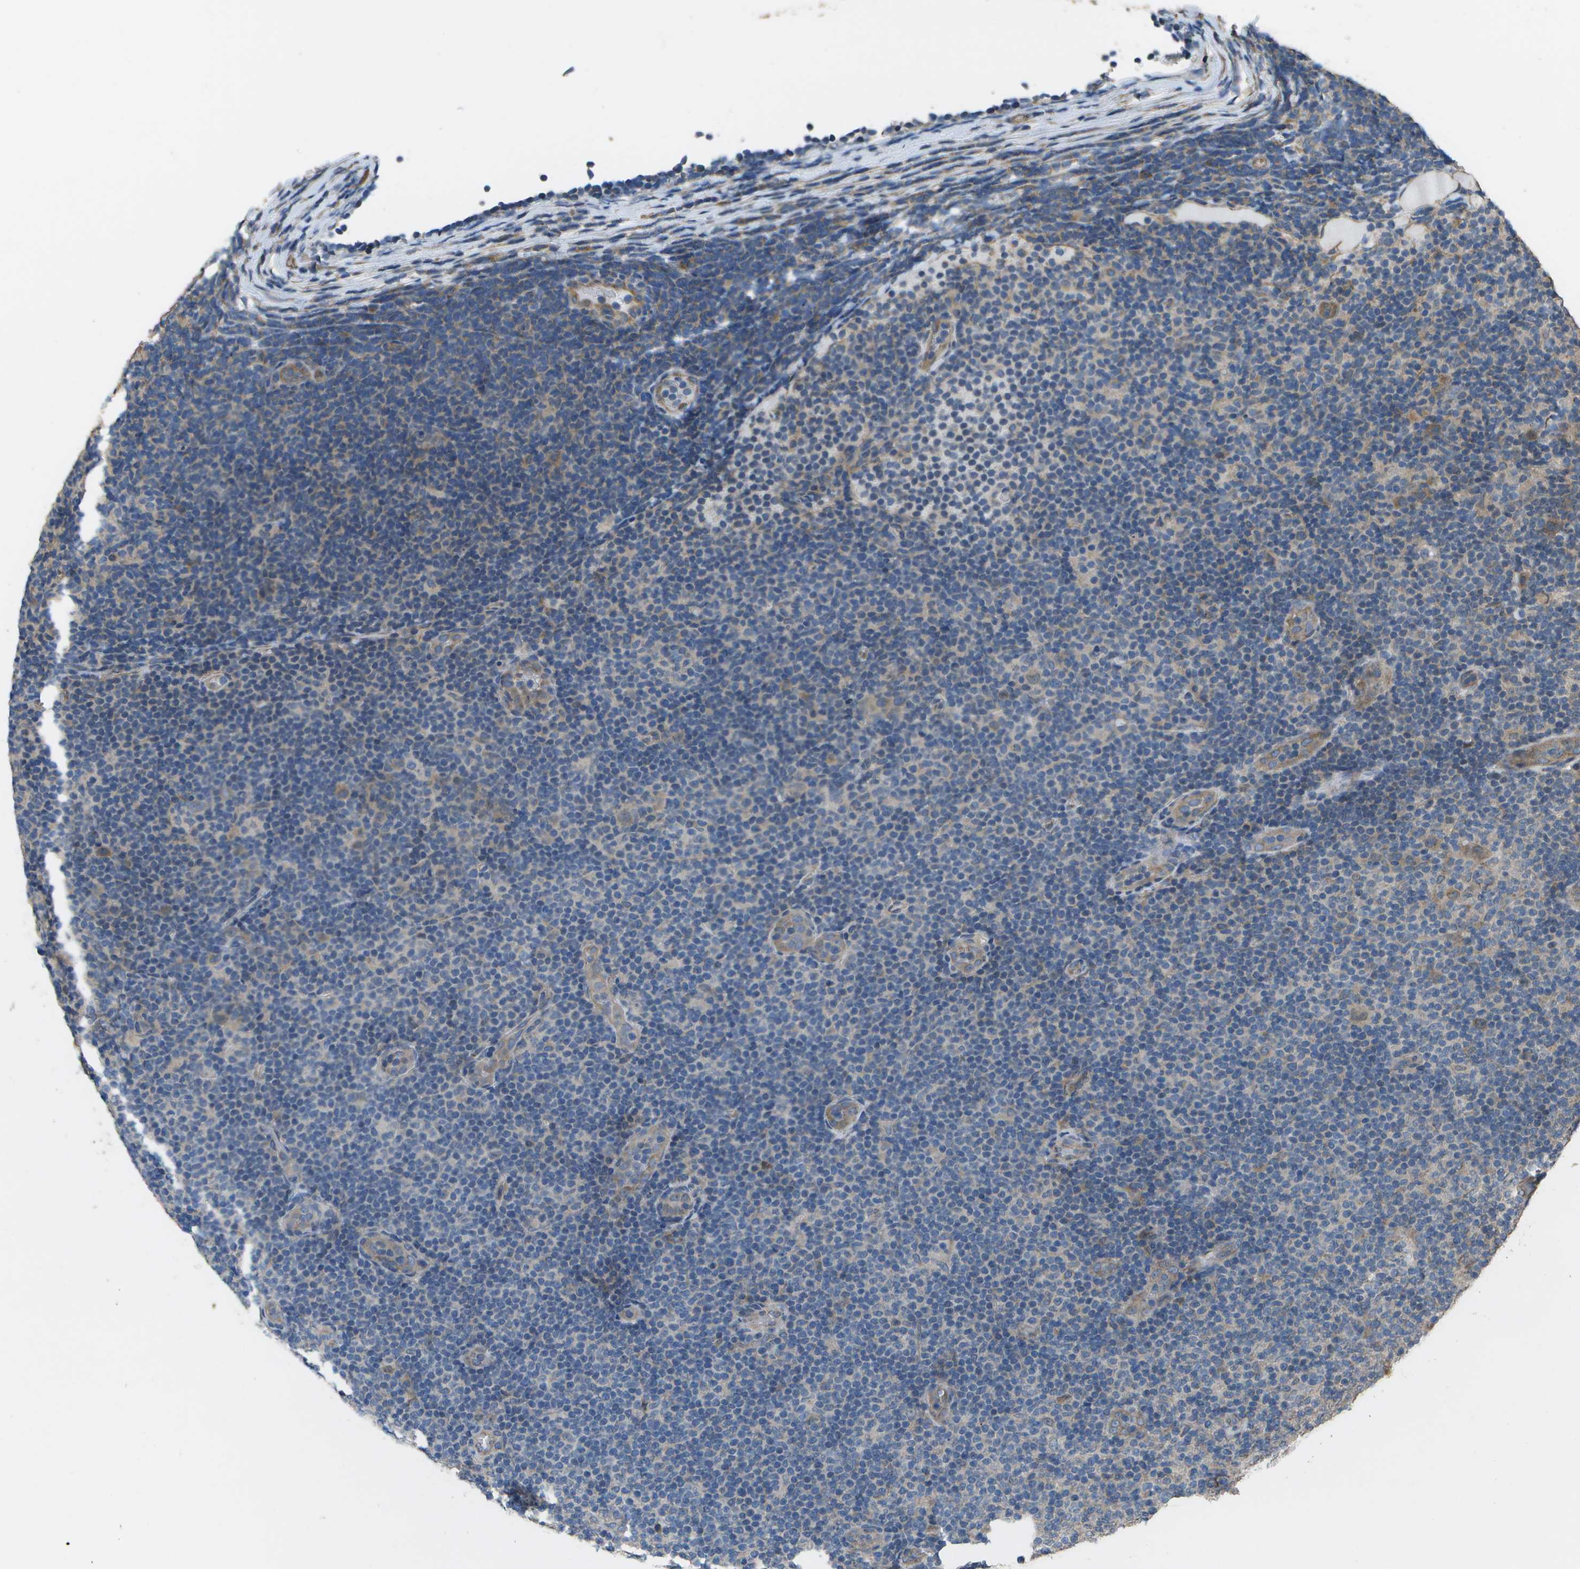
{"staining": {"intensity": "weak", "quantity": "<25%", "location": "cytoplasmic/membranous"}, "tissue": "lymphoma", "cell_type": "Tumor cells", "image_type": "cancer", "snomed": [{"axis": "morphology", "description": "Malignant lymphoma, non-Hodgkin's type, Low grade"}, {"axis": "topography", "description": "Lymph node"}], "caption": "An image of low-grade malignant lymphoma, non-Hodgkin's type stained for a protein displays no brown staining in tumor cells.", "gene": "CLNS1A", "patient": {"sex": "male", "age": 83}}